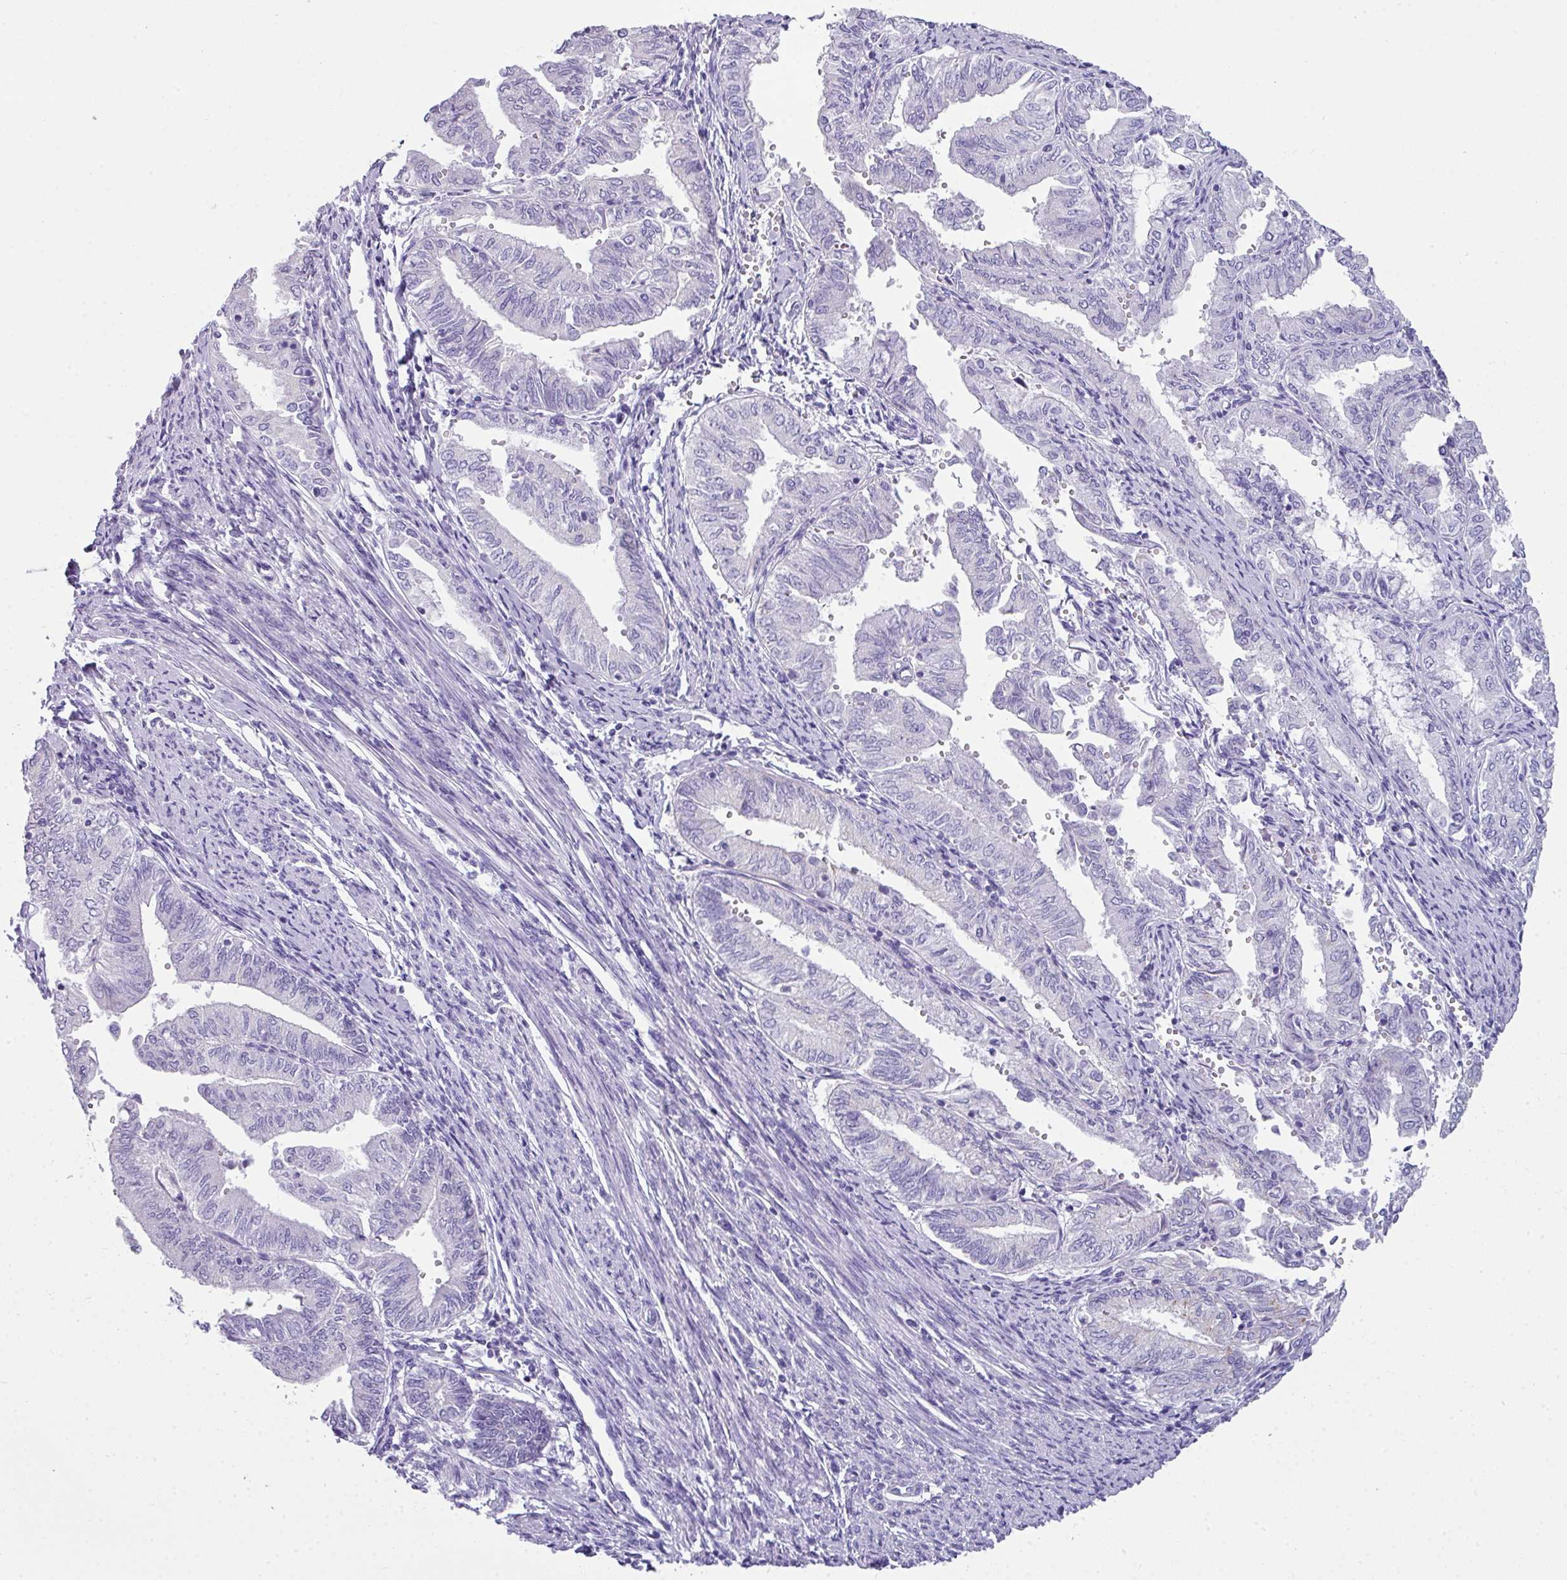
{"staining": {"intensity": "negative", "quantity": "none", "location": "none"}, "tissue": "endometrial cancer", "cell_type": "Tumor cells", "image_type": "cancer", "snomed": [{"axis": "morphology", "description": "Adenocarcinoma, NOS"}, {"axis": "topography", "description": "Endometrium"}], "caption": "Endometrial adenocarcinoma was stained to show a protein in brown. There is no significant expression in tumor cells. (DAB (3,3'-diaminobenzidine) immunohistochemistry with hematoxylin counter stain).", "gene": "ZNF568", "patient": {"sex": "female", "age": 66}}